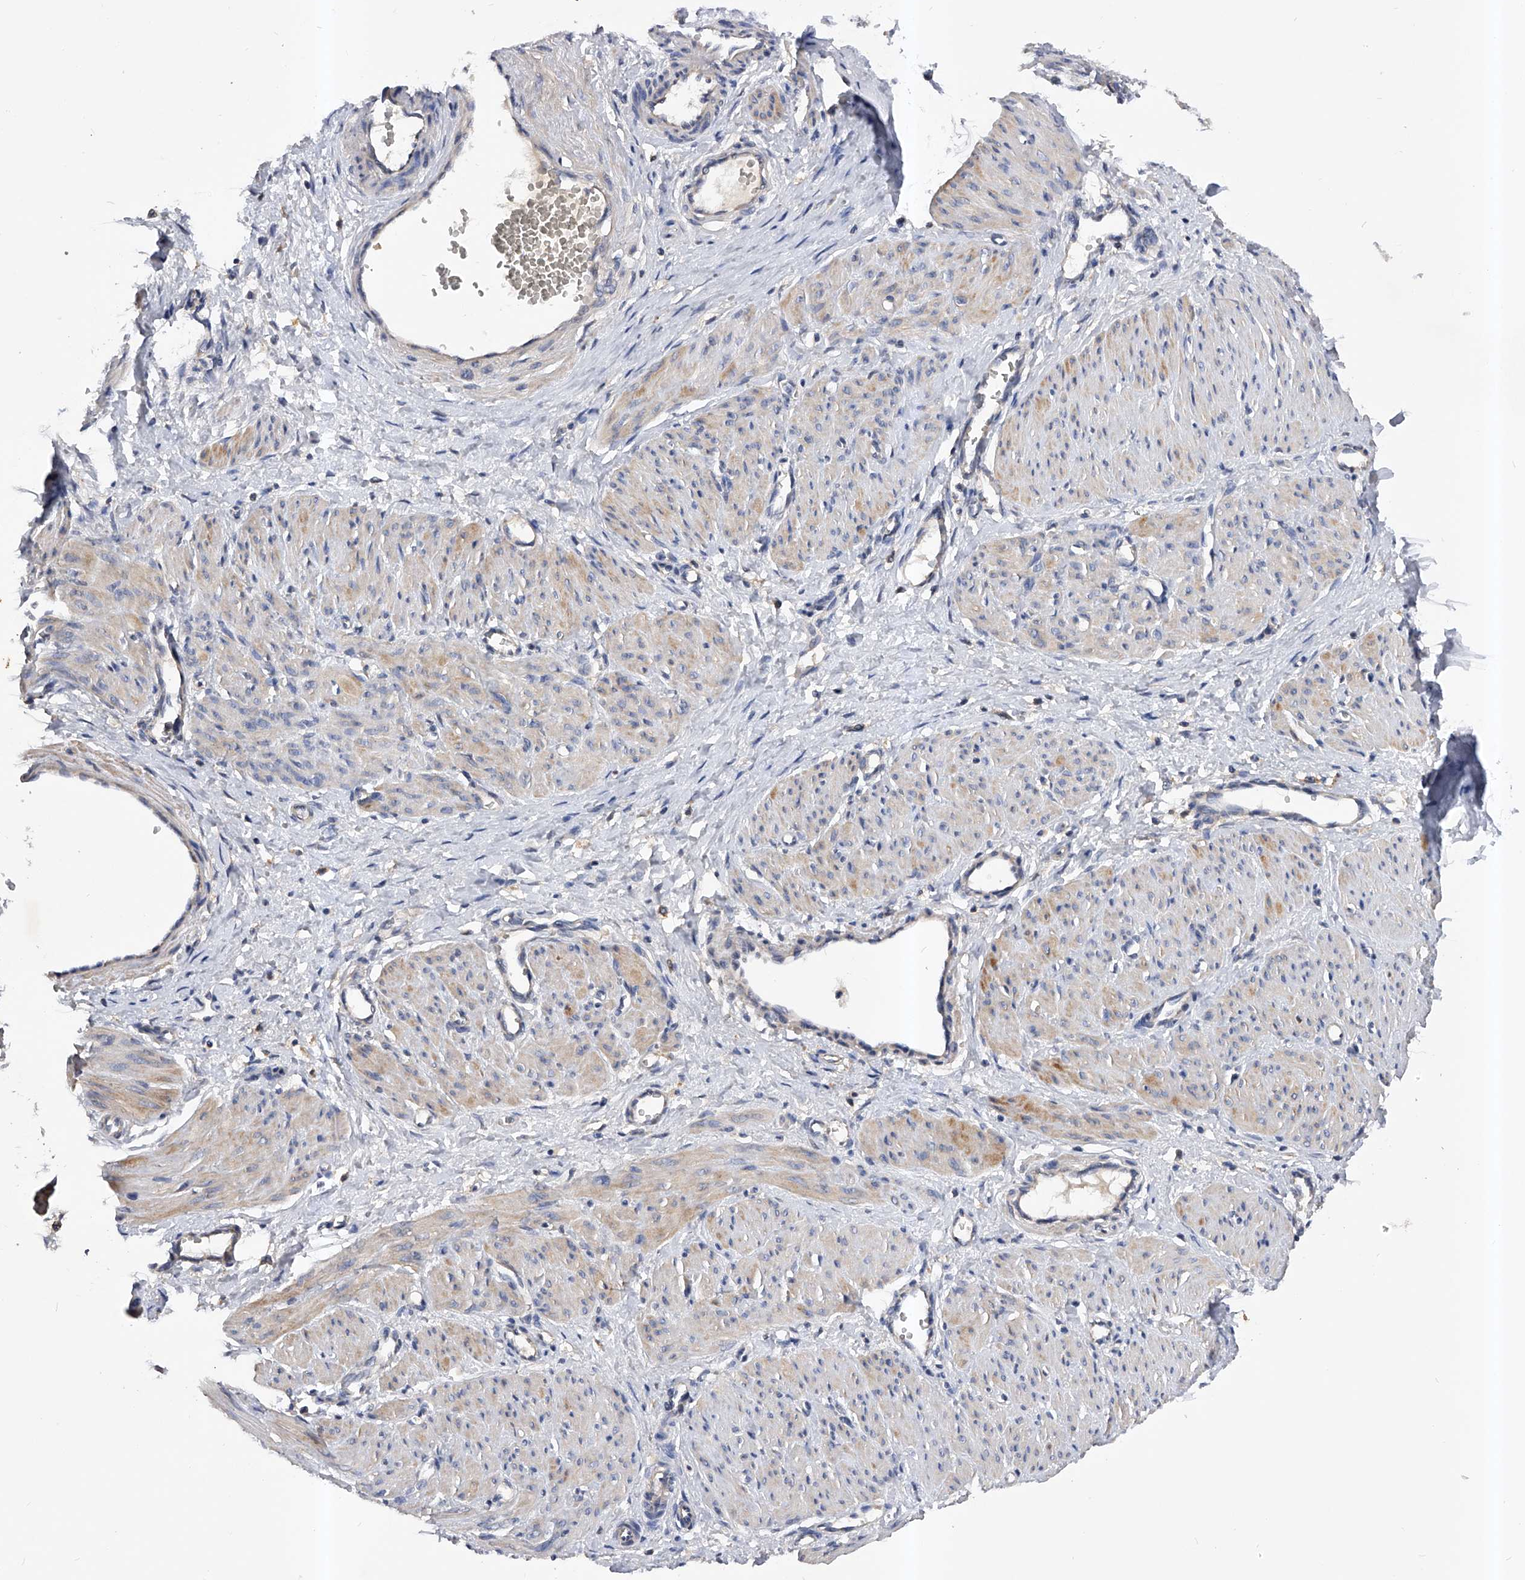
{"staining": {"intensity": "moderate", "quantity": "<25%", "location": "cytoplasmic/membranous"}, "tissue": "smooth muscle", "cell_type": "Smooth muscle cells", "image_type": "normal", "snomed": [{"axis": "morphology", "description": "Normal tissue, NOS"}, {"axis": "topography", "description": "Endometrium"}], "caption": "Immunohistochemical staining of unremarkable smooth muscle shows moderate cytoplasmic/membranous protein expression in about <25% of smooth muscle cells.", "gene": "ARL4C", "patient": {"sex": "female", "age": 33}}